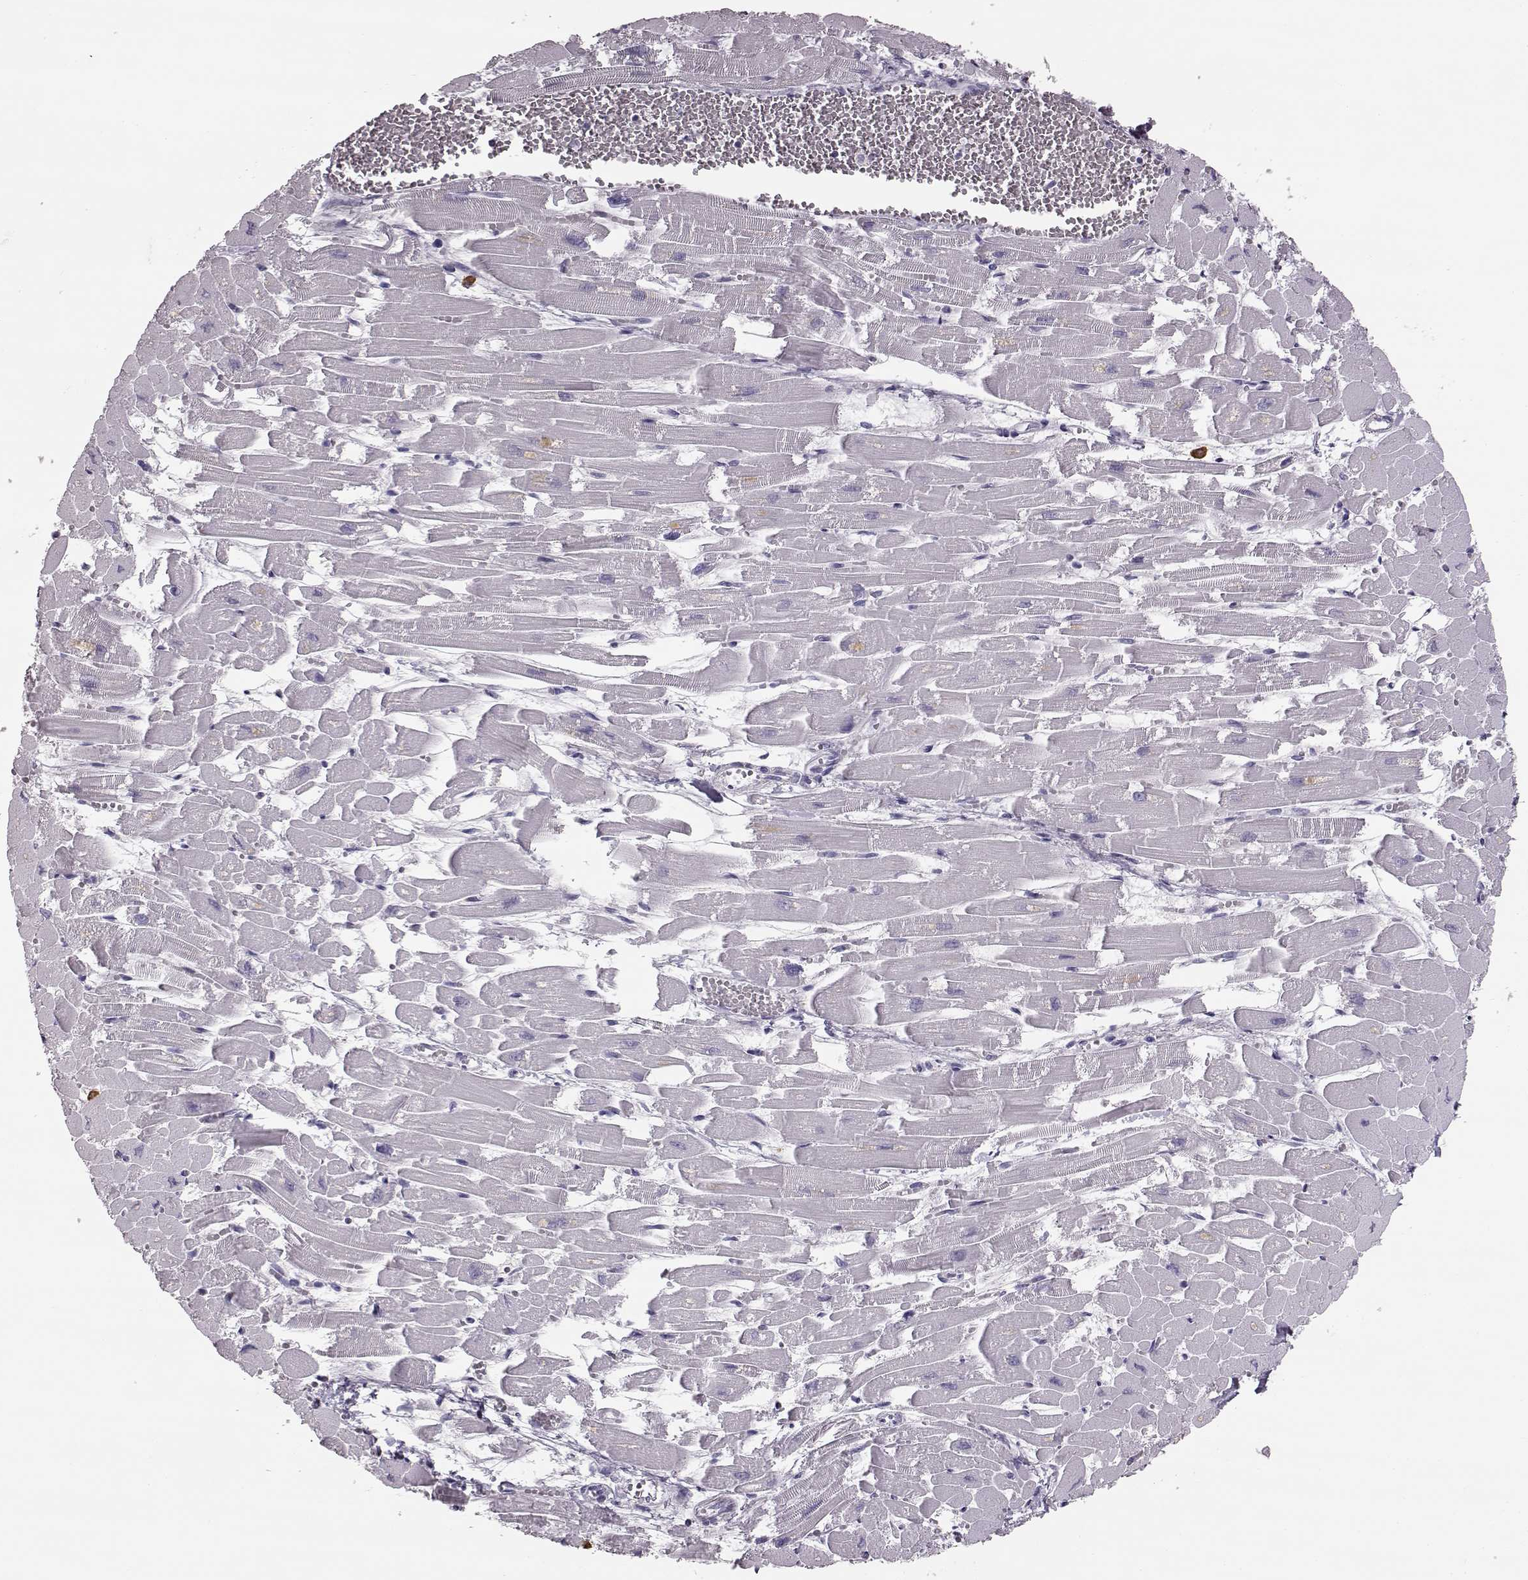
{"staining": {"intensity": "negative", "quantity": "none", "location": "none"}, "tissue": "heart muscle", "cell_type": "Cardiomyocytes", "image_type": "normal", "snomed": [{"axis": "morphology", "description": "Normal tissue, NOS"}, {"axis": "topography", "description": "Heart"}], "caption": "Photomicrograph shows no significant protein positivity in cardiomyocytes of unremarkable heart muscle. Nuclei are stained in blue.", "gene": "NPTXR", "patient": {"sex": "female", "age": 52}}